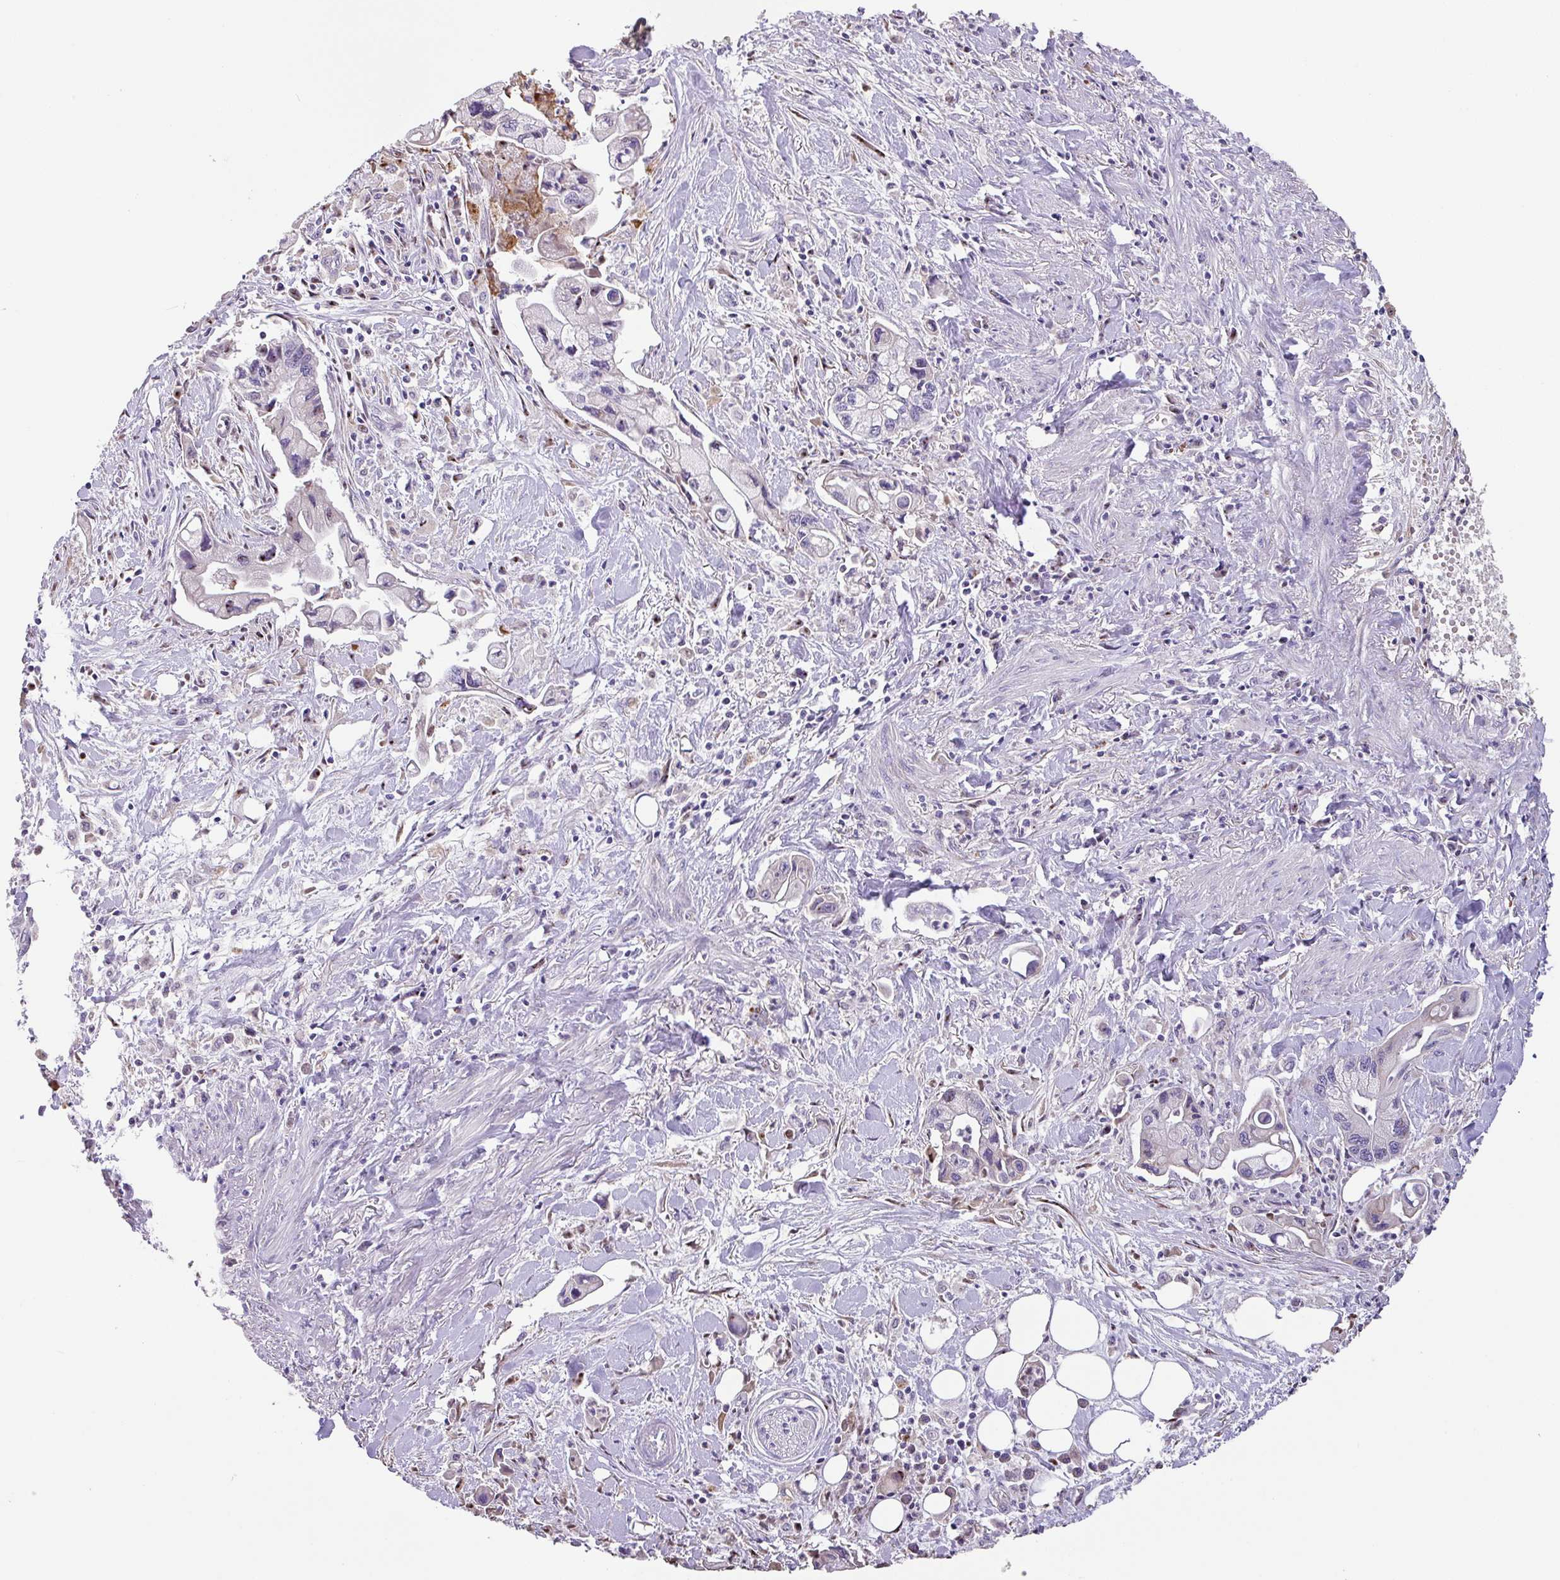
{"staining": {"intensity": "negative", "quantity": "none", "location": "none"}, "tissue": "pancreatic cancer", "cell_type": "Tumor cells", "image_type": "cancer", "snomed": [{"axis": "morphology", "description": "Adenocarcinoma, NOS"}, {"axis": "topography", "description": "Pancreas"}], "caption": "An image of human pancreatic cancer (adenocarcinoma) is negative for staining in tumor cells.", "gene": "ZG16", "patient": {"sex": "male", "age": 61}}